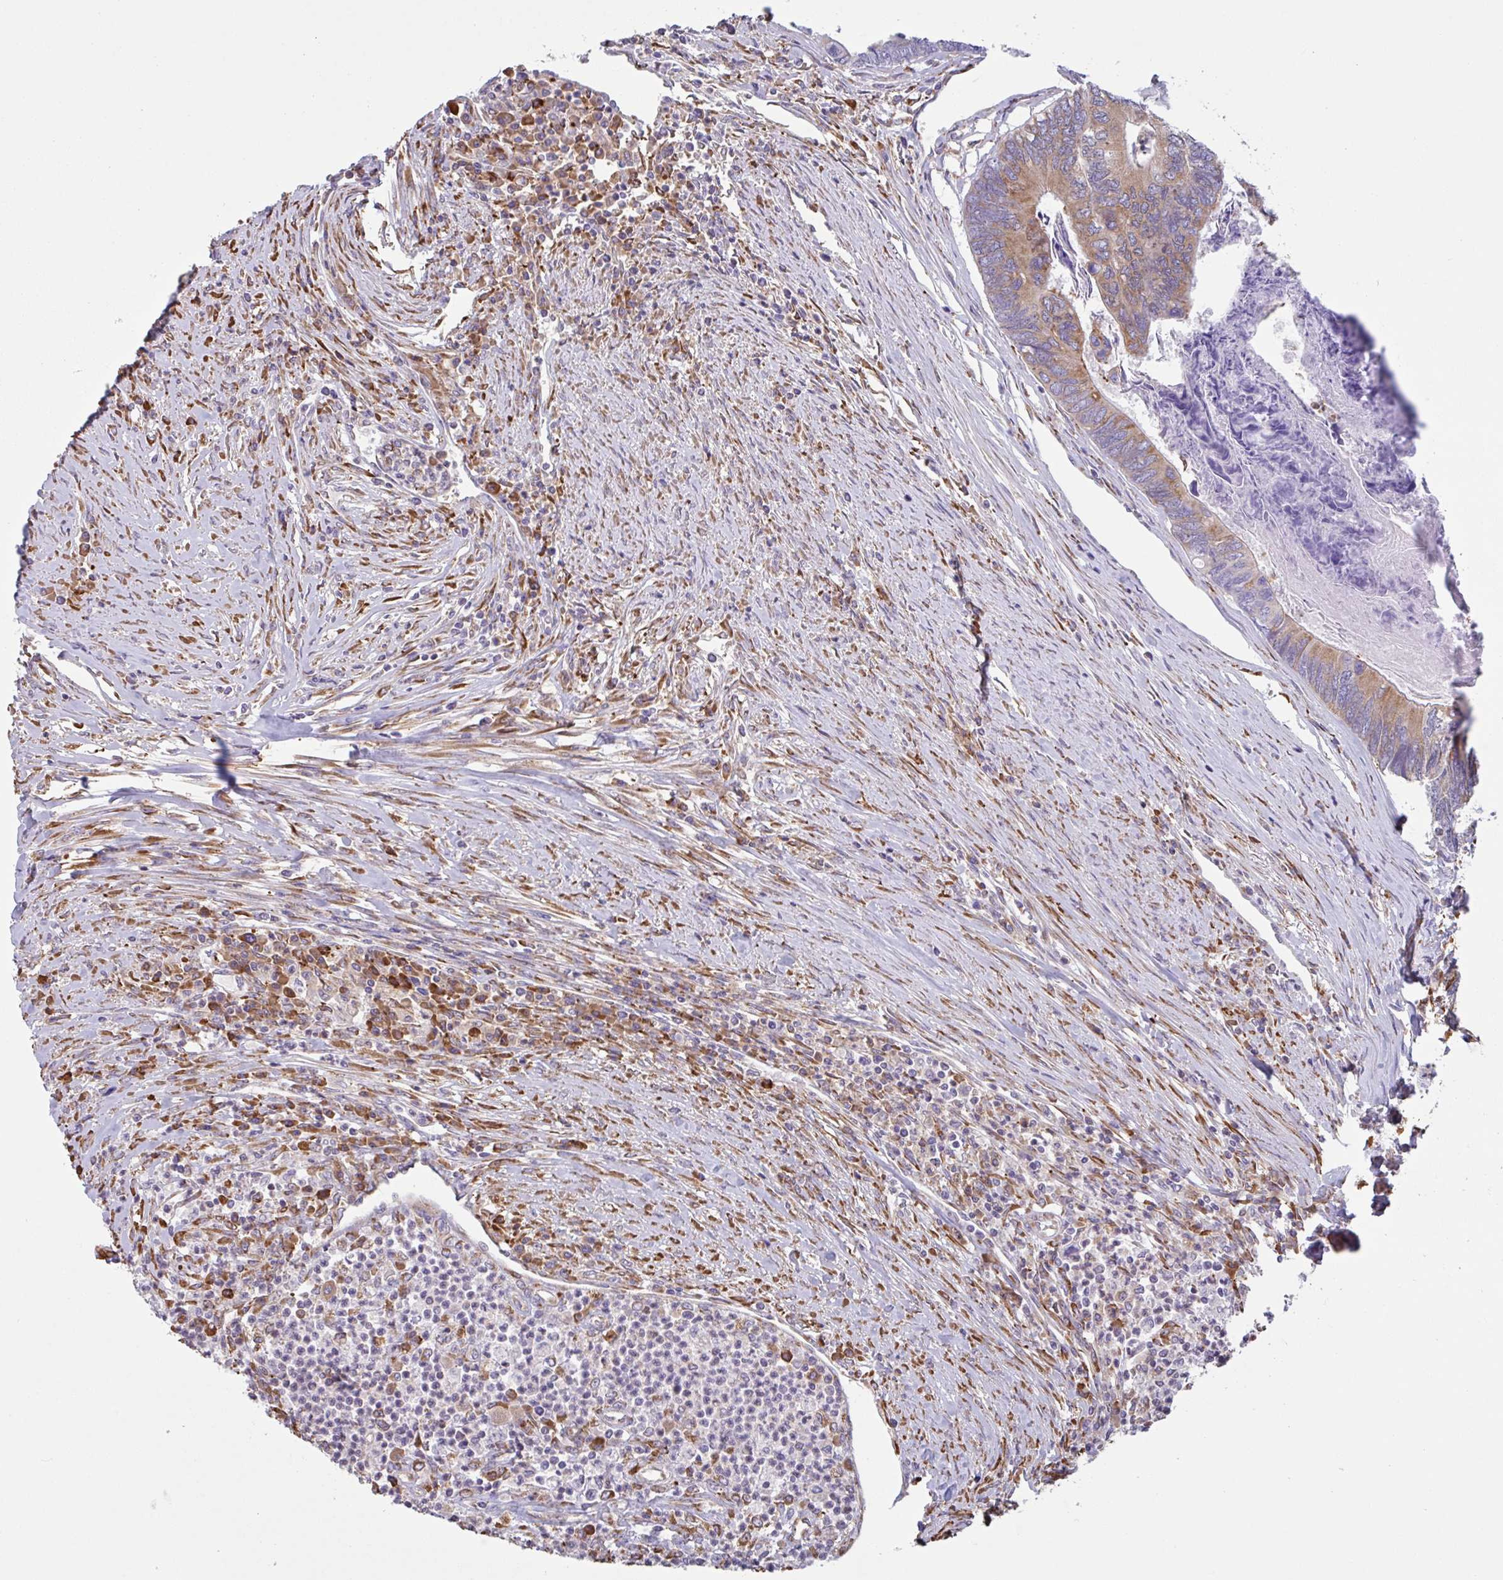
{"staining": {"intensity": "moderate", "quantity": "25%-75%", "location": "cytoplasmic/membranous"}, "tissue": "colorectal cancer", "cell_type": "Tumor cells", "image_type": "cancer", "snomed": [{"axis": "morphology", "description": "Adenocarcinoma, NOS"}, {"axis": "topography", "description": "Colon"}], "caption": "A histopathology image showing moderate cytoplasmic/membranous positivity in about 25%-75% of tumor cells in colorectal adenocarcinoma, as visualized by brown immunohistochemical staining.", "gene": "DOK4", "patient": {"sex": "female", "age": 67}}